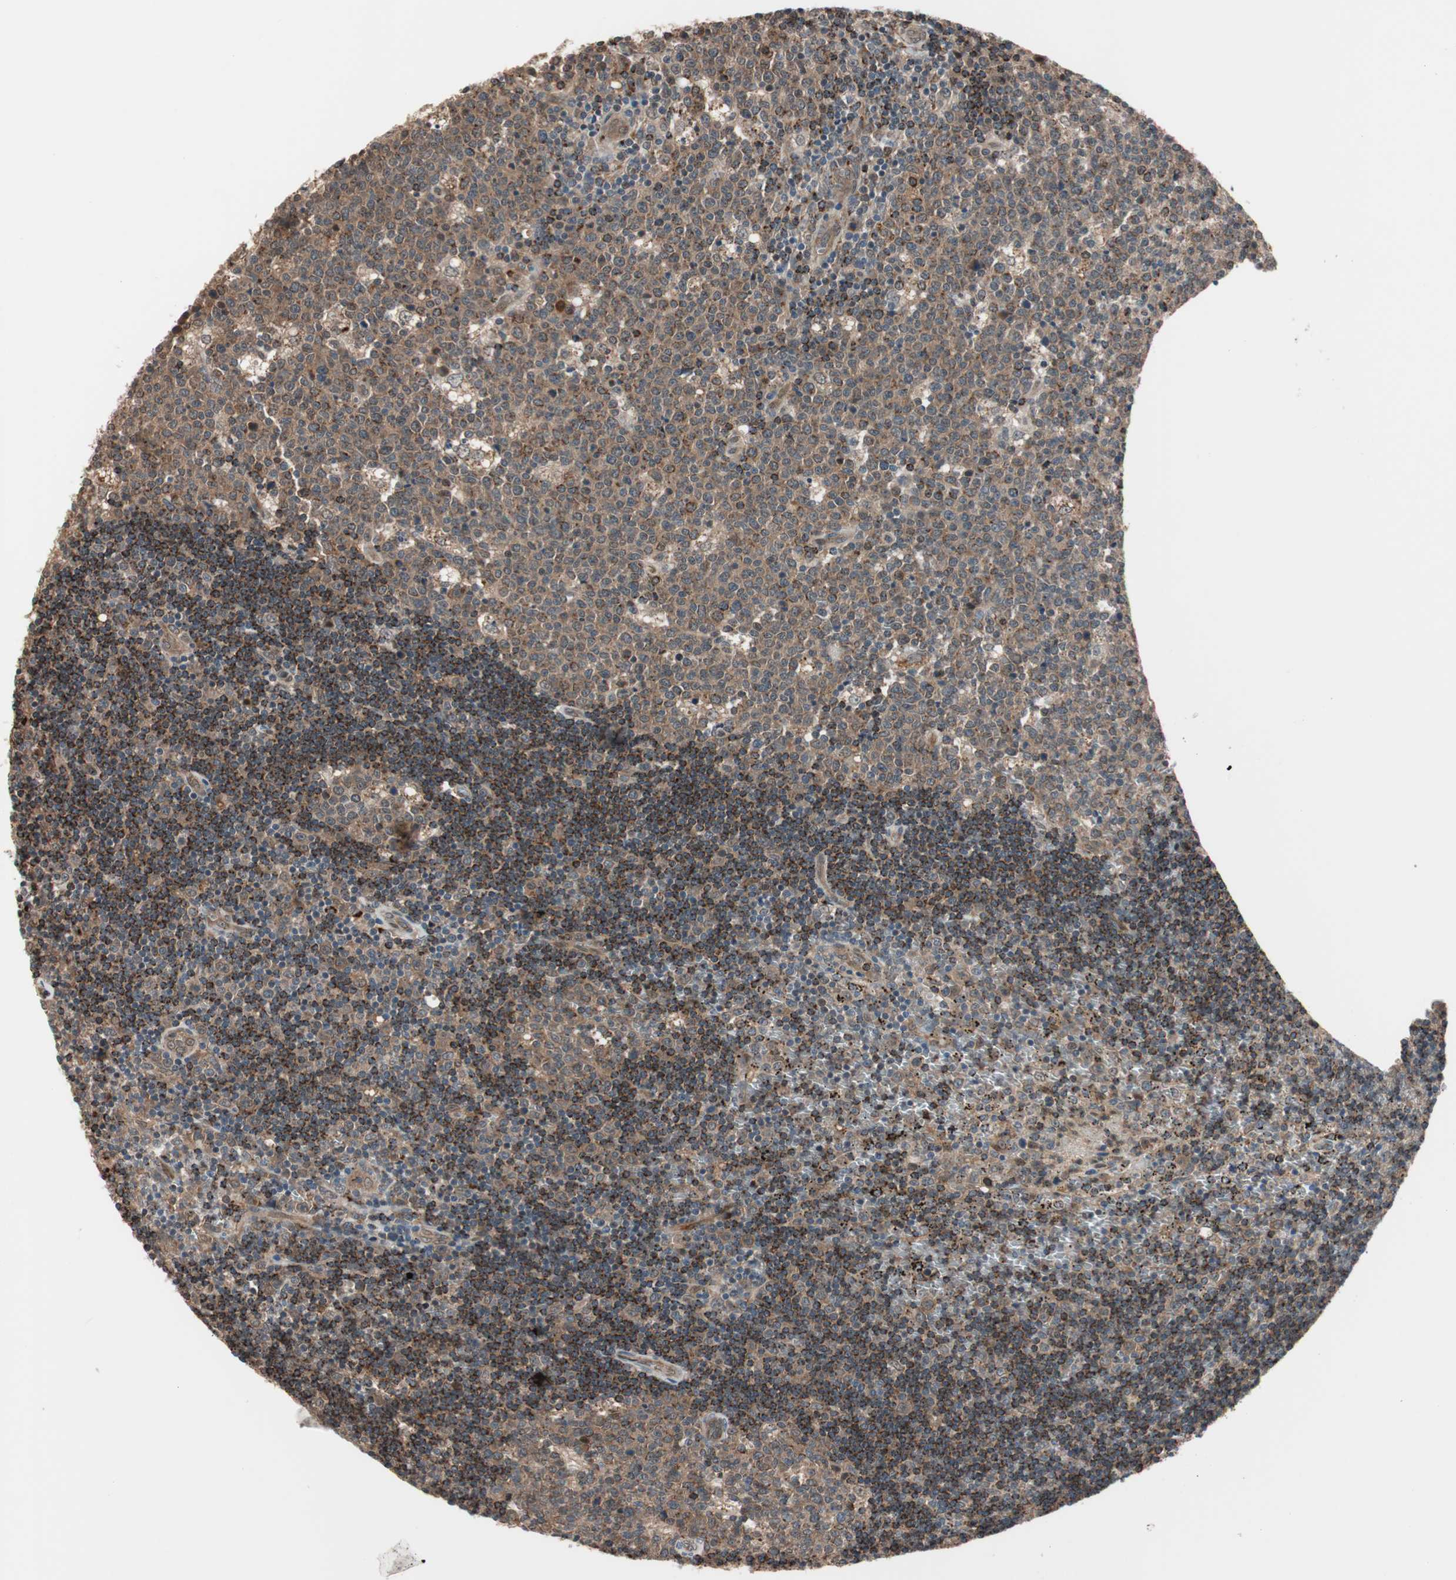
{"staining": {"intensity": "strong", "quantity": "25%-75%", "location": "cytoplasmic/membranous"}, "tissue": "lymph node", "cell_type": "Germinal center cells", "image_type": "normal", "snomed": [{"axis": "morphology", "description": "Normal tissue, NOS"}, {"axis": "topography", "description": "Lymph node"}, {"axis": "topography", "description": "Salivary gland"}], "caption": "A high-resolution histopathology image shows immunohistochemistry (IHC) staining of benign lymph node, which displays strong cytoplasmic/membranous expression in about 25%-75% of germinal center cells.", "gene": "P3R3URF", "patient": {"sex": "male", "age": 8}}